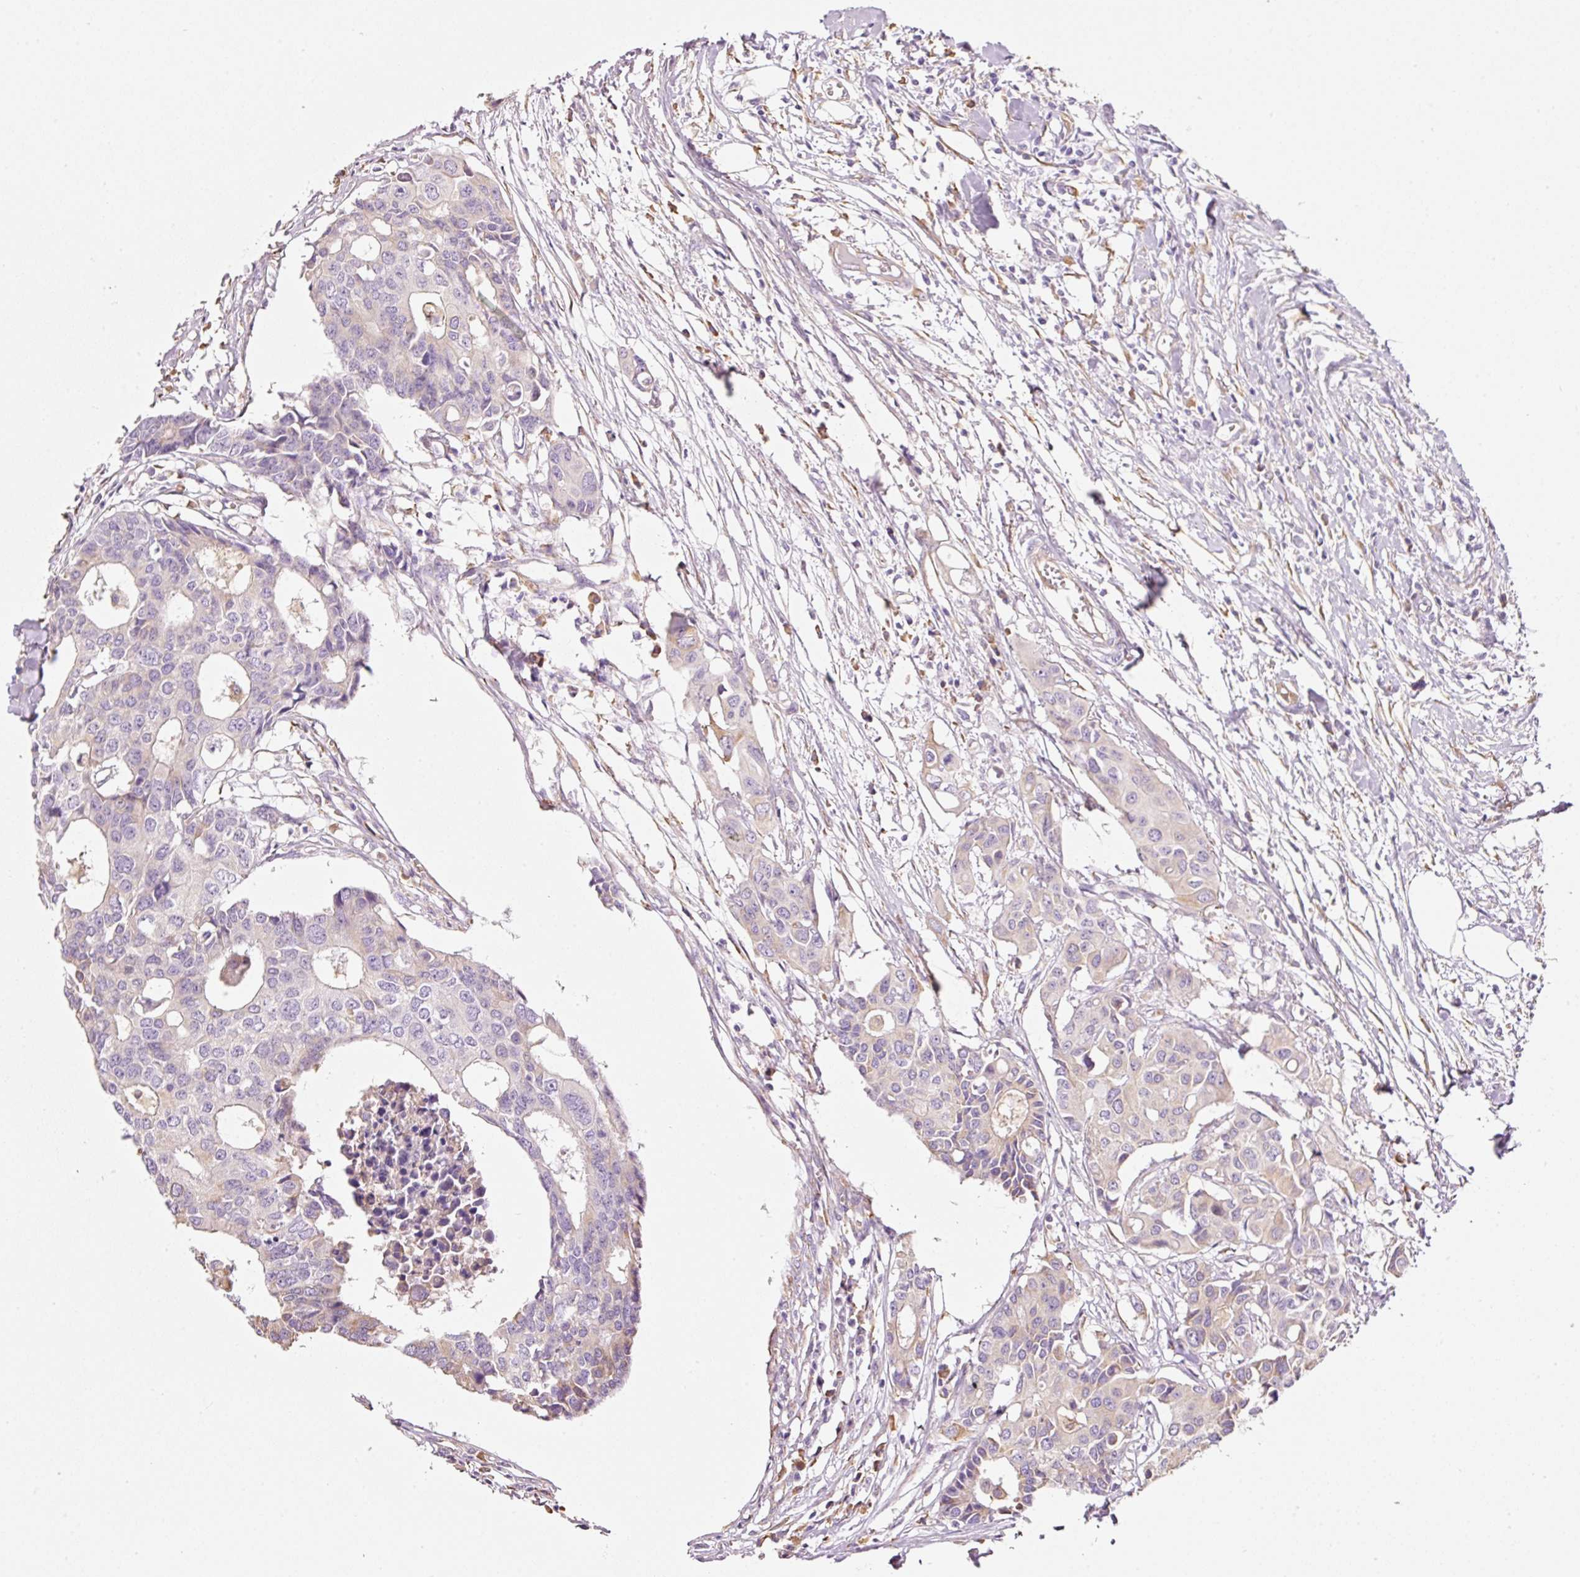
{"staining": {"intensity": "weak", "quantity": "<25%", "location": "cytoplasmic/membranous"}, "tissue": "colorectal cancer", "cell_type": "Tumor cells", "image_type": "cancer", "snomed": [{"axis": "morphology", "description": "Adenocarcinoma, NOS"}, {"axis": "topography", "description": "Colon"}], "caption": "IHC image of colorectal cancer stained for a protein (brown), which displays no expression in tumor cells.", "gene": "GCG", "patient": {"sex": "male", "age": 77}}